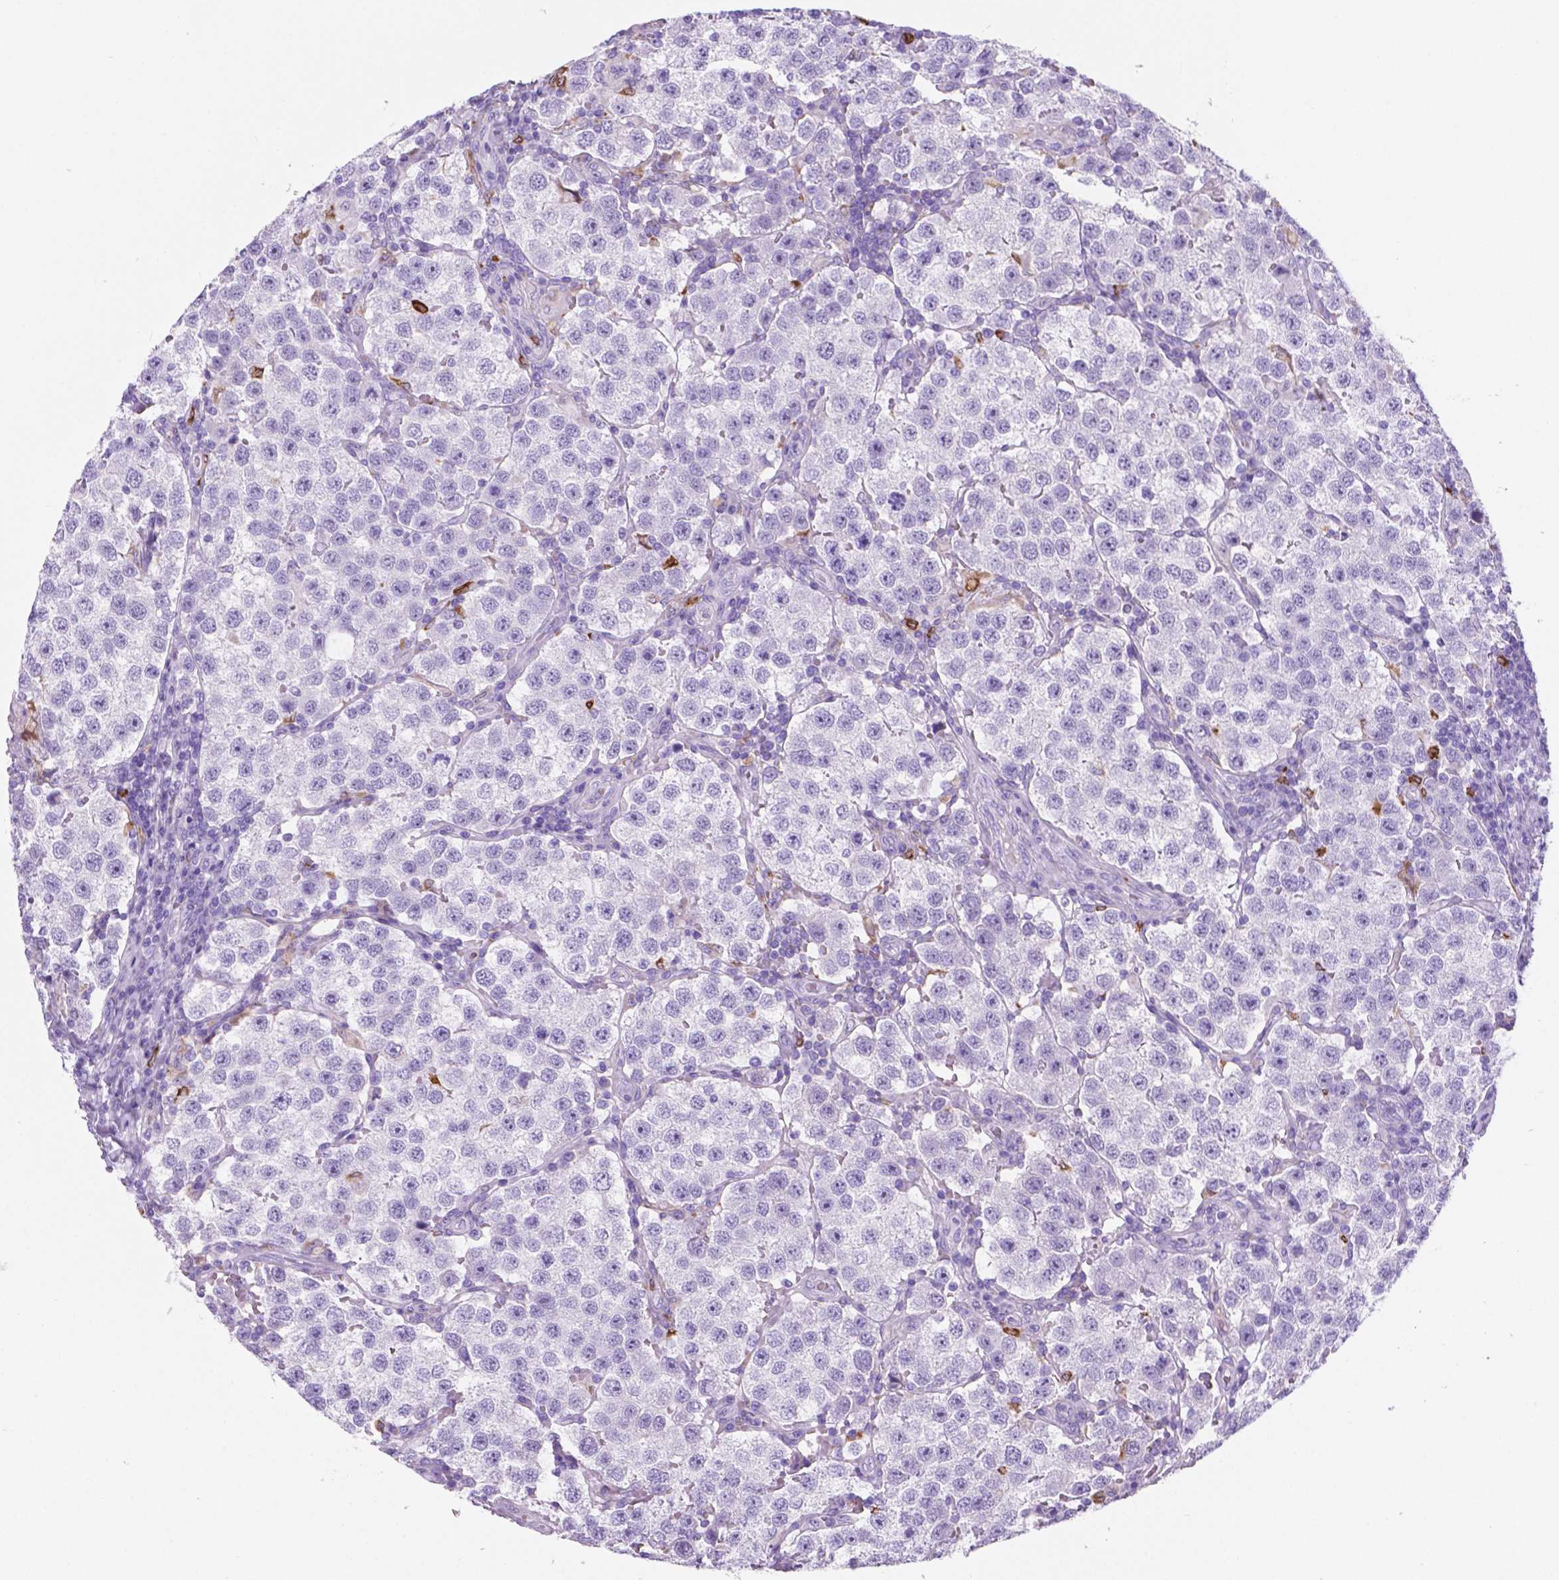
{"staining": {"intensity": "negative", "quantity": "none", "location": "none"}, "tissue": "testis cancer", "cell_type": "Tumor cells", "image_type": "cancer", "snomed": [{"axis": "morphology", "description": "Seminoma, NOS"}, {"axis": "topography", "description": "Testis"}], "caption": "Immunohistochemistry of human testis cancer shows no positivity in tumor cells.", "gene": "MACF1", "patient": {"sex": "male", "age": 37}}